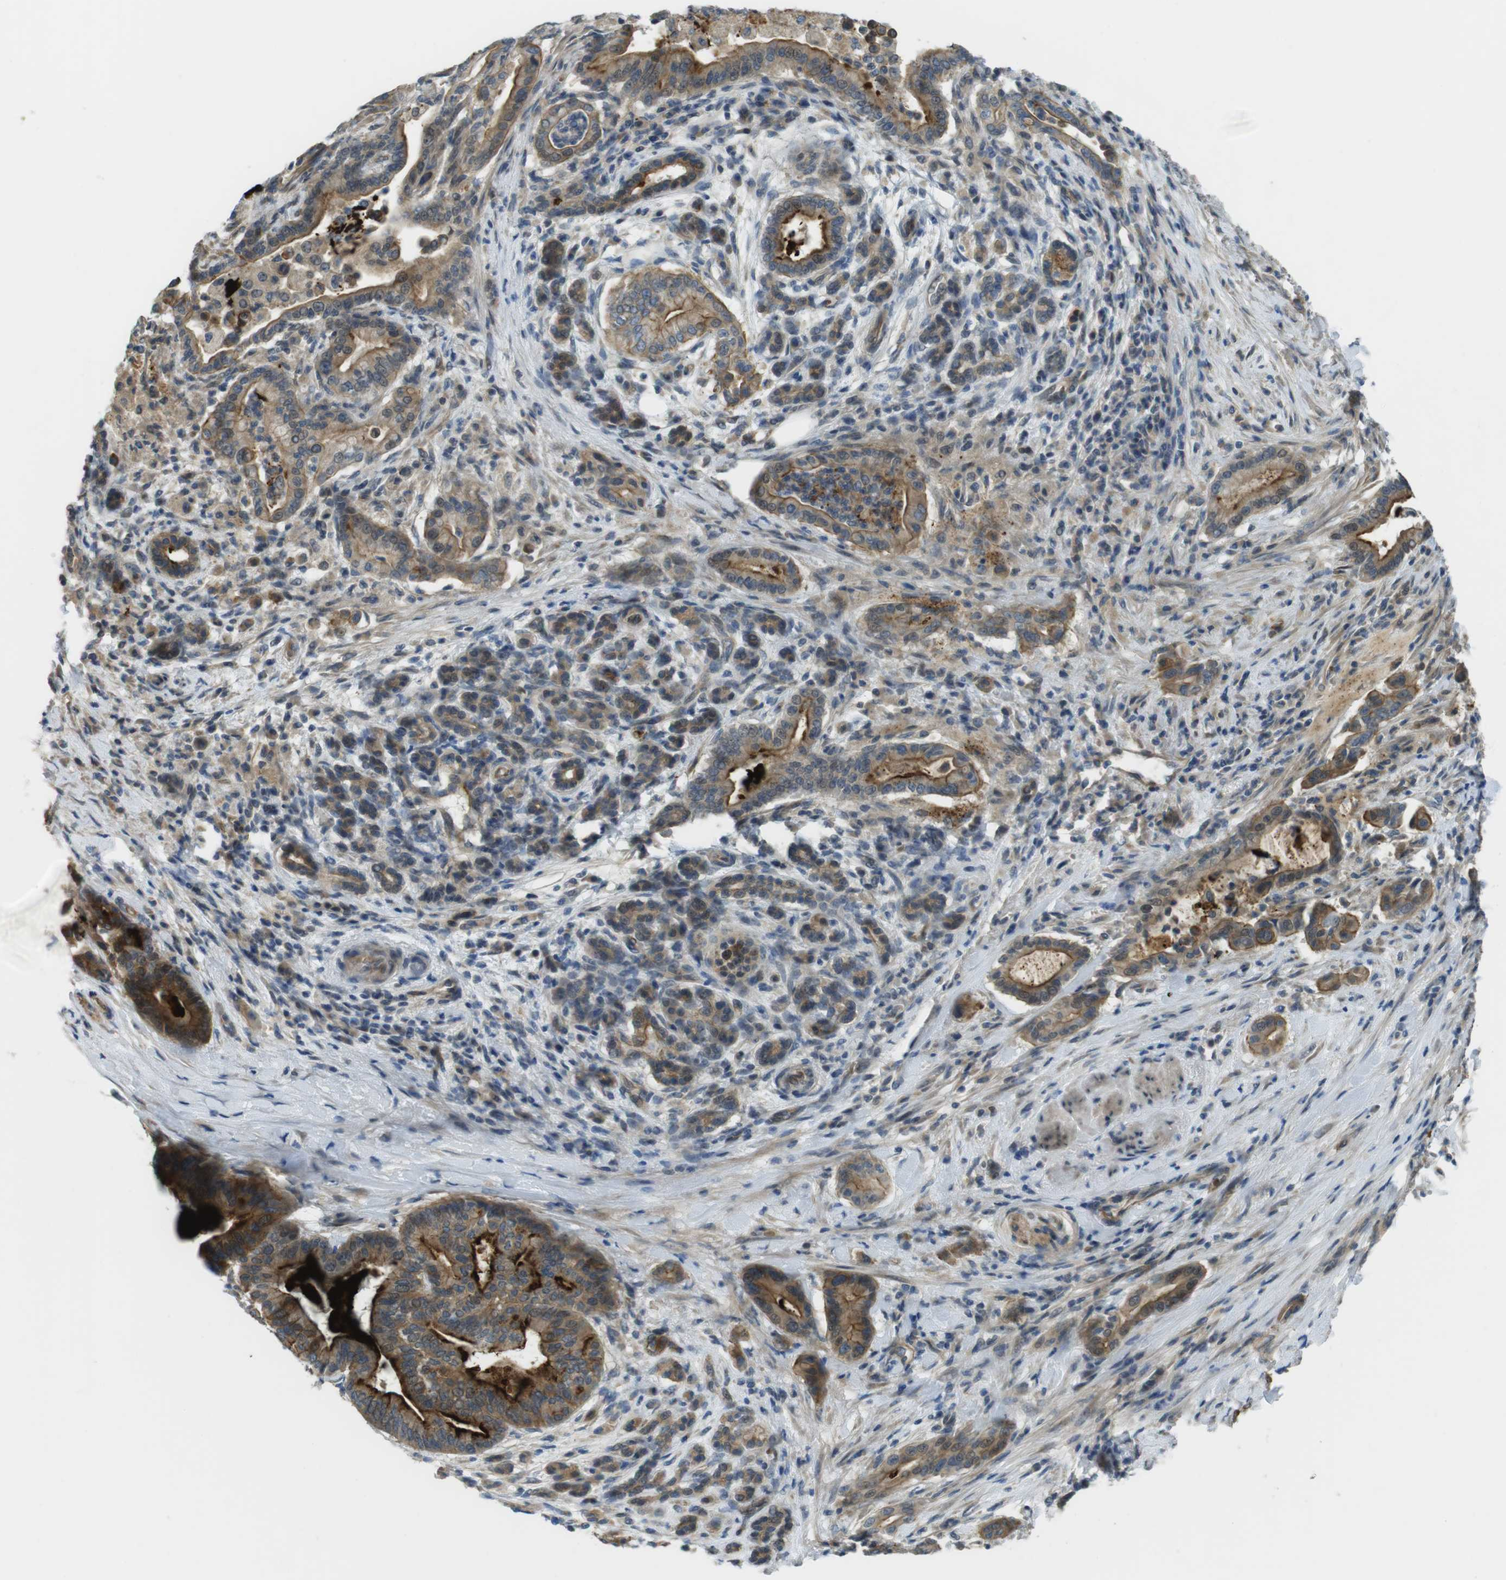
{"staining": {"intensity": "strong", "quantity": ">75%", "location": "cytoplasmic/membranous"}, "tissue": "pancreatic cancer", "cell_type": "Tumor cells", "image_type": "cancer", "snomed": [{"axis": "morphology", "description": "Normal tissue, NOS"}, {"axis": "morphology", "description": "Adenocarcinoma, NOS"}, {"axis": "topography", "description": "Pancreas"}], "caption": "Immunohistochemistry of human pancreatic cancer reveals high levels of strong cytoplasmic/membranous staining in approximately >75% of tumor cells. (Stains: DAB in brown, nuclei in blue, Microscopy: brightfield microscopy at high magnification).", "gene": "ABHD15", "patient": {"sex": "male", "age": 63}}